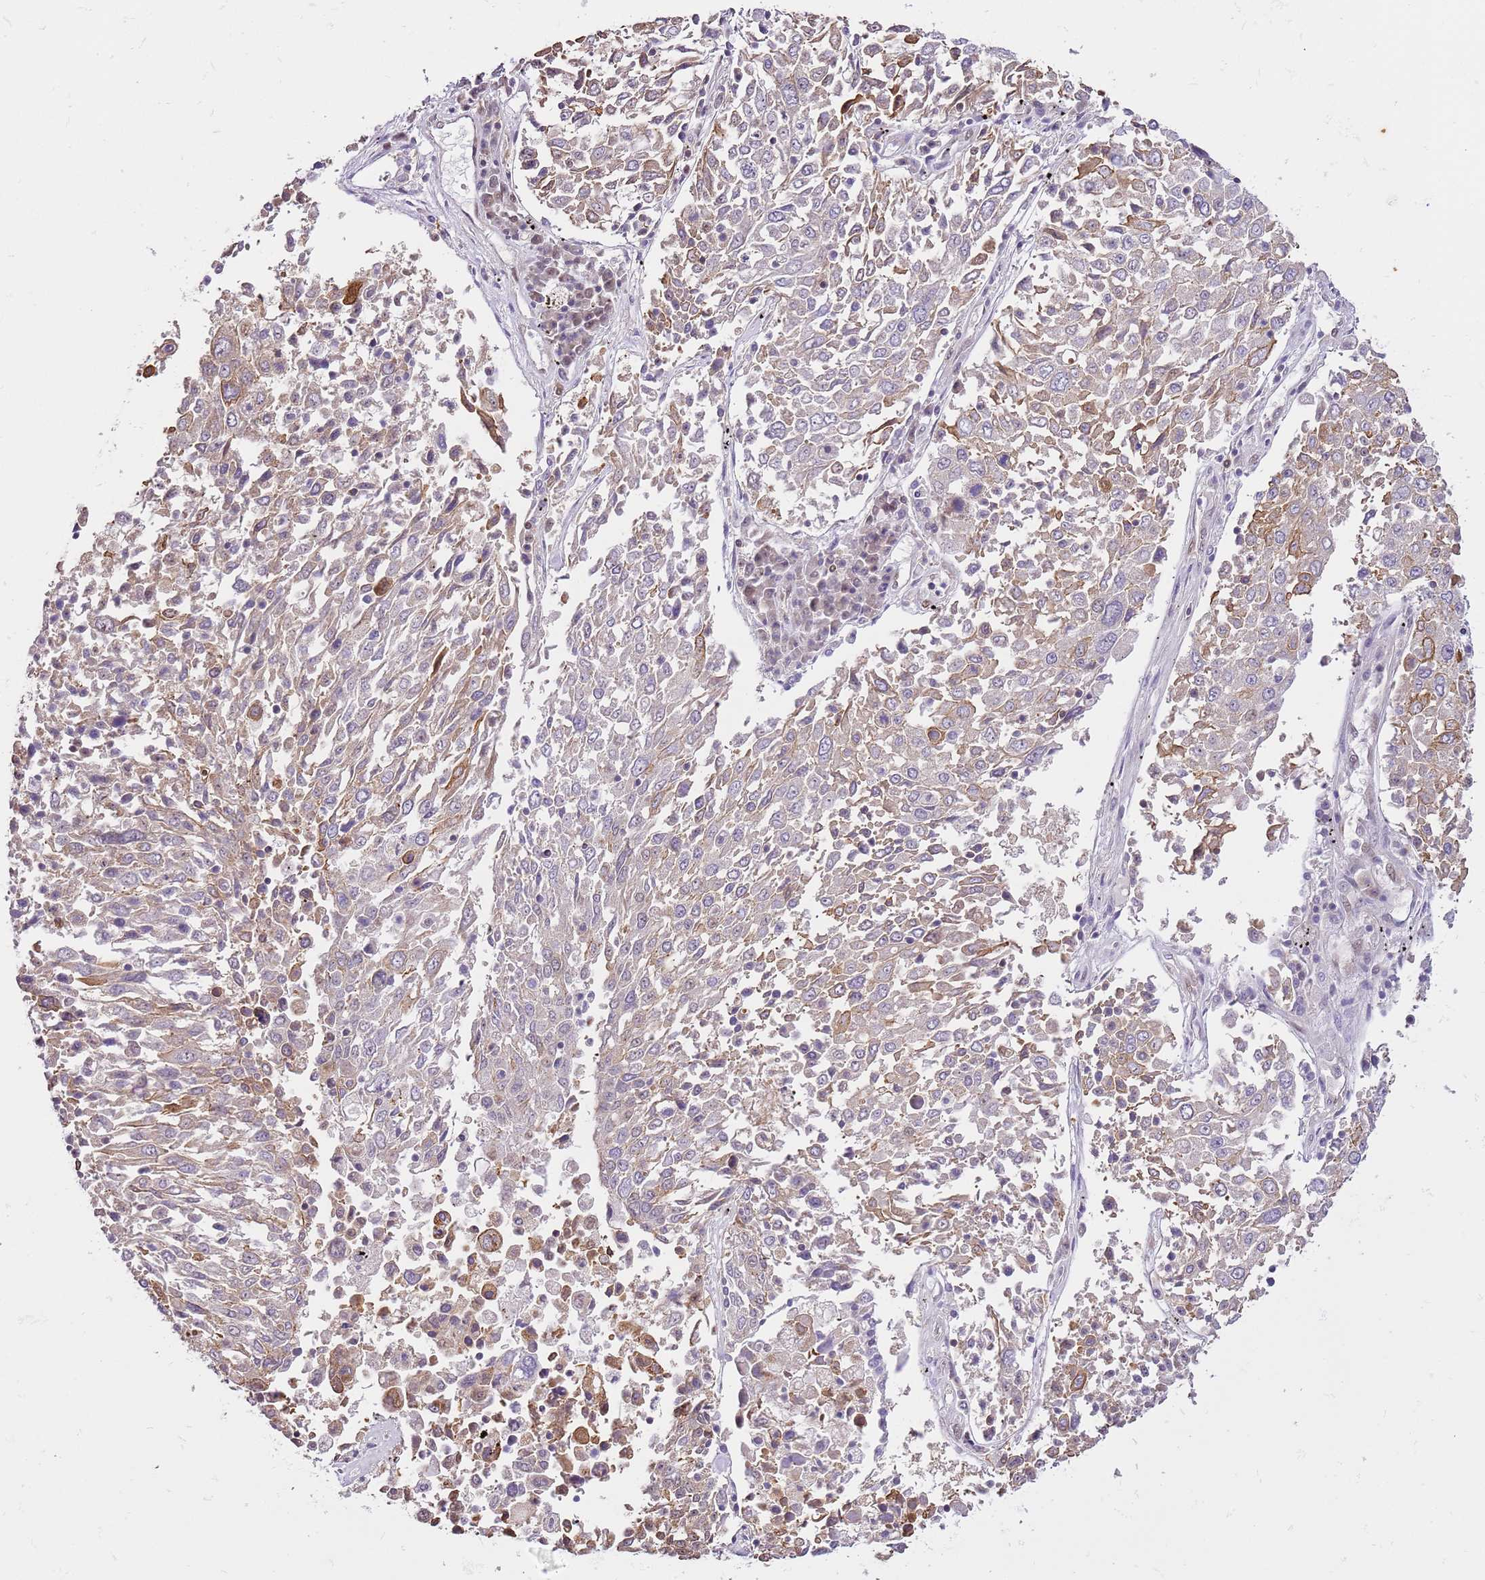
{"staining": {"intensity": "moderate", "quantity": "<25%", "location": "cytoplasmic/membranous"}, "tissue": "lung cancer", "cell_type": "Tumor cells", "image_type": "cancer", "snomed": [{"axis": "morphology", "description": "Squamous cell carcinoma, NOS"}, {"axis": "topography", "description": "Lung"}], "caption": "A photomicrograph of lung cancer (squamous cell carcinoma) stained for a protein exhibits moderate cytoplasmic/membranous brown staining in tumor cells. The protein of interest is shown in brown color, while the nuclei are stained blue.", "gene": "RFK", "patient": {"sex": "male", "age": 65}}